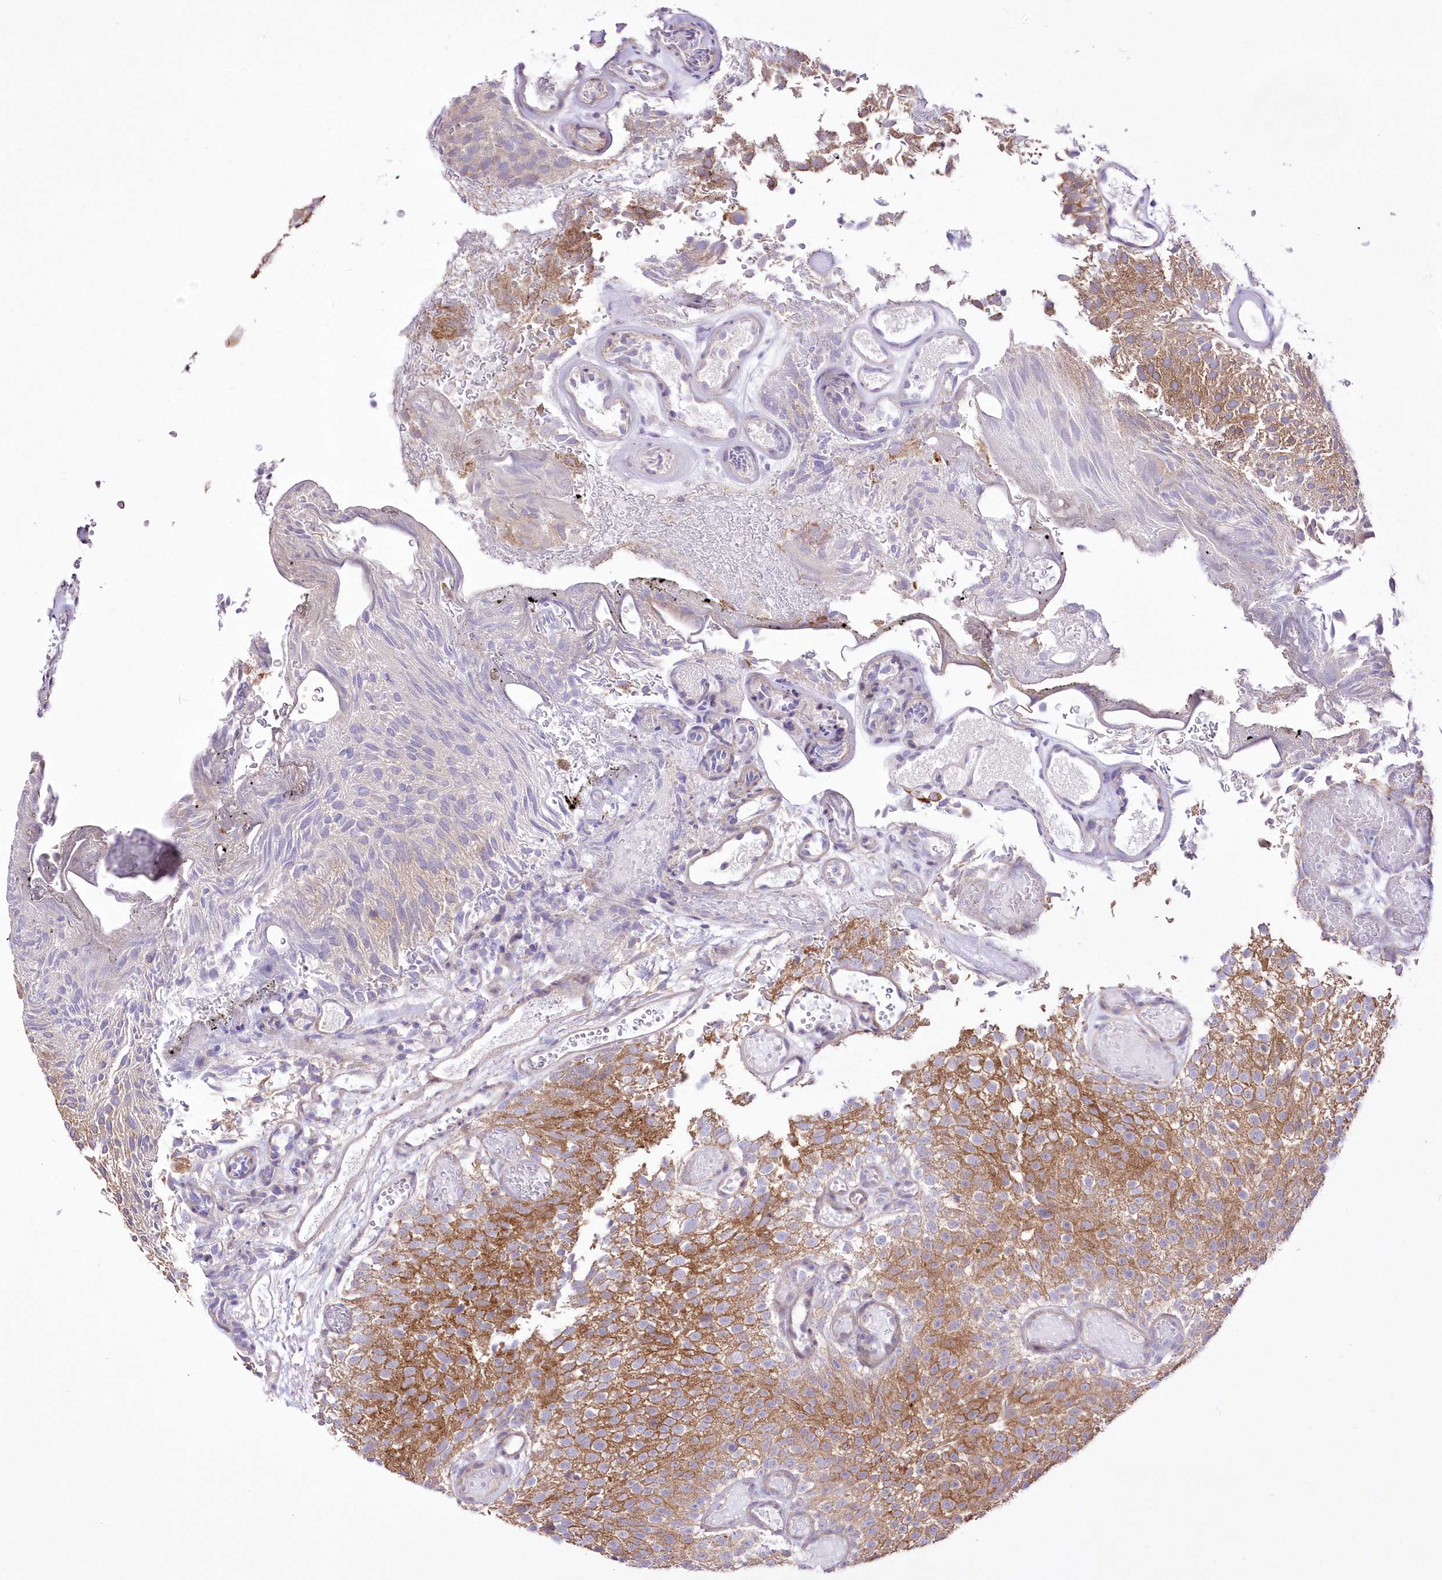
{"staining": {"intensity": "moderate", "quantity": "25%-75%", "location": "cytoplasmic/membranous"}, "tissue": "urothelial cancer", "cell_type": "Tumor cells", "image_type": "cancer", "snomed": [{"axis": "morphology", "description": "Urothelial carcinoma, Low grade"}, {"axis": "topography", "description": "Urinary bladder"}], "caption": "Immunohistochemistry of human urothelial cancer shows medium levels of moderate cytoplasmic/membranous expression in about 25%-75% of tumor cells.", "gene": "FAM241B", "patient": {"sex": "male", "age": 78}}